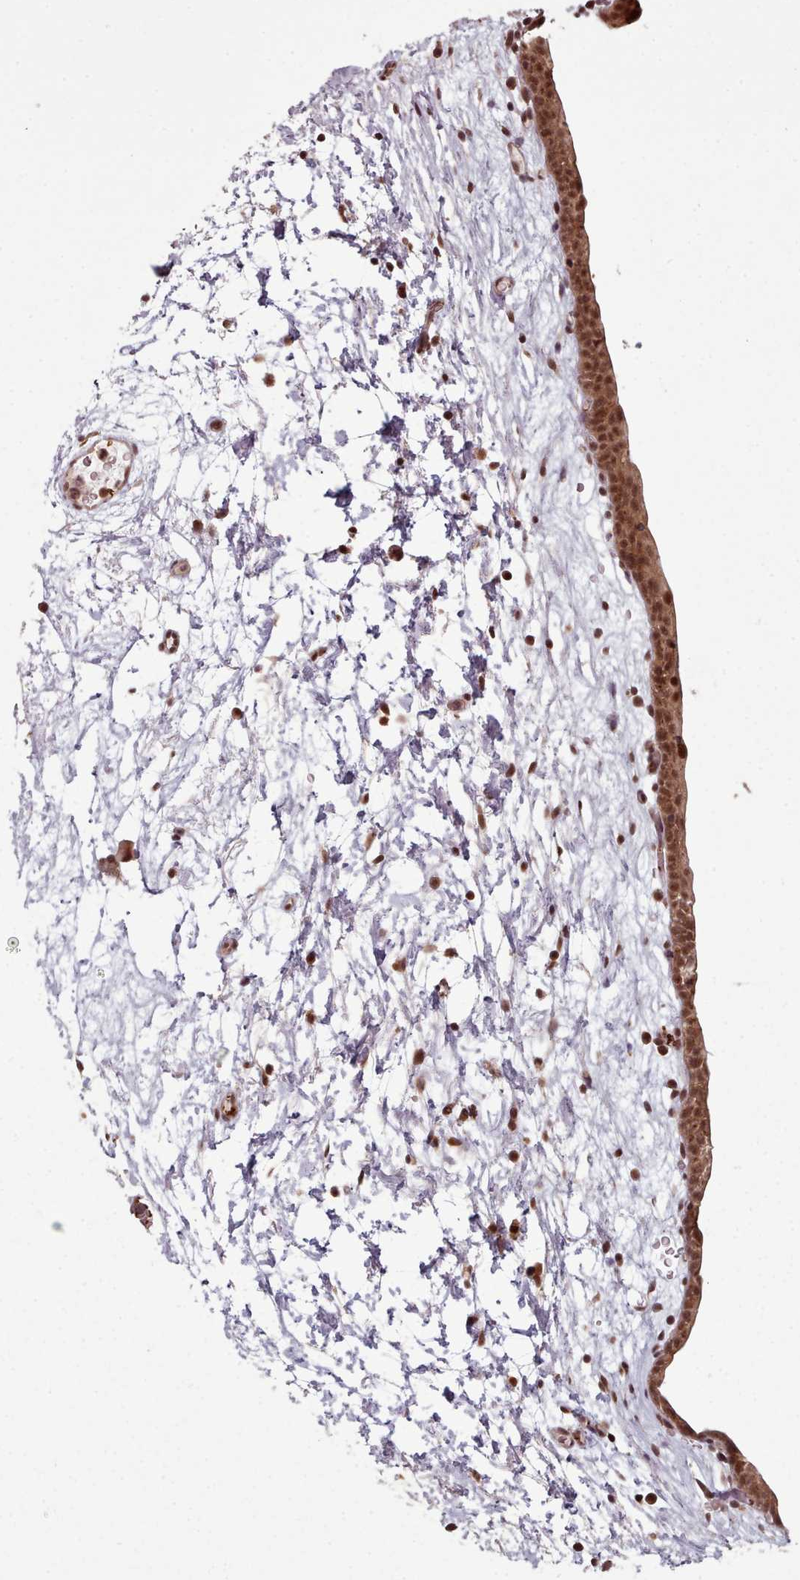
{"staining": {"intensity": "moderate", "quantity": ">75%", "location": "cytoplasmic/membranous,nuclear"}, "tissue": "urinary bladder", "cell_type": "Urothelial cells", "image_type": "normal", "snomed": [{"axis": "morphology", "description": "Normal tissue, NOS"}, {"axis": "topography", "description": "Urinary bladder"}], "caption": "Urothelial cells reveal medium levels of moderate cytoplasmic/membranous,nuclear staining in approximately >75% of cells in benign urinary bladder. Using DAB (brown) and hematoxylin (blue) stains, captured at high magnification using brightfield microscopy.", "gene": "DHX8", "patient": {"sex": "male", "age": 83}}